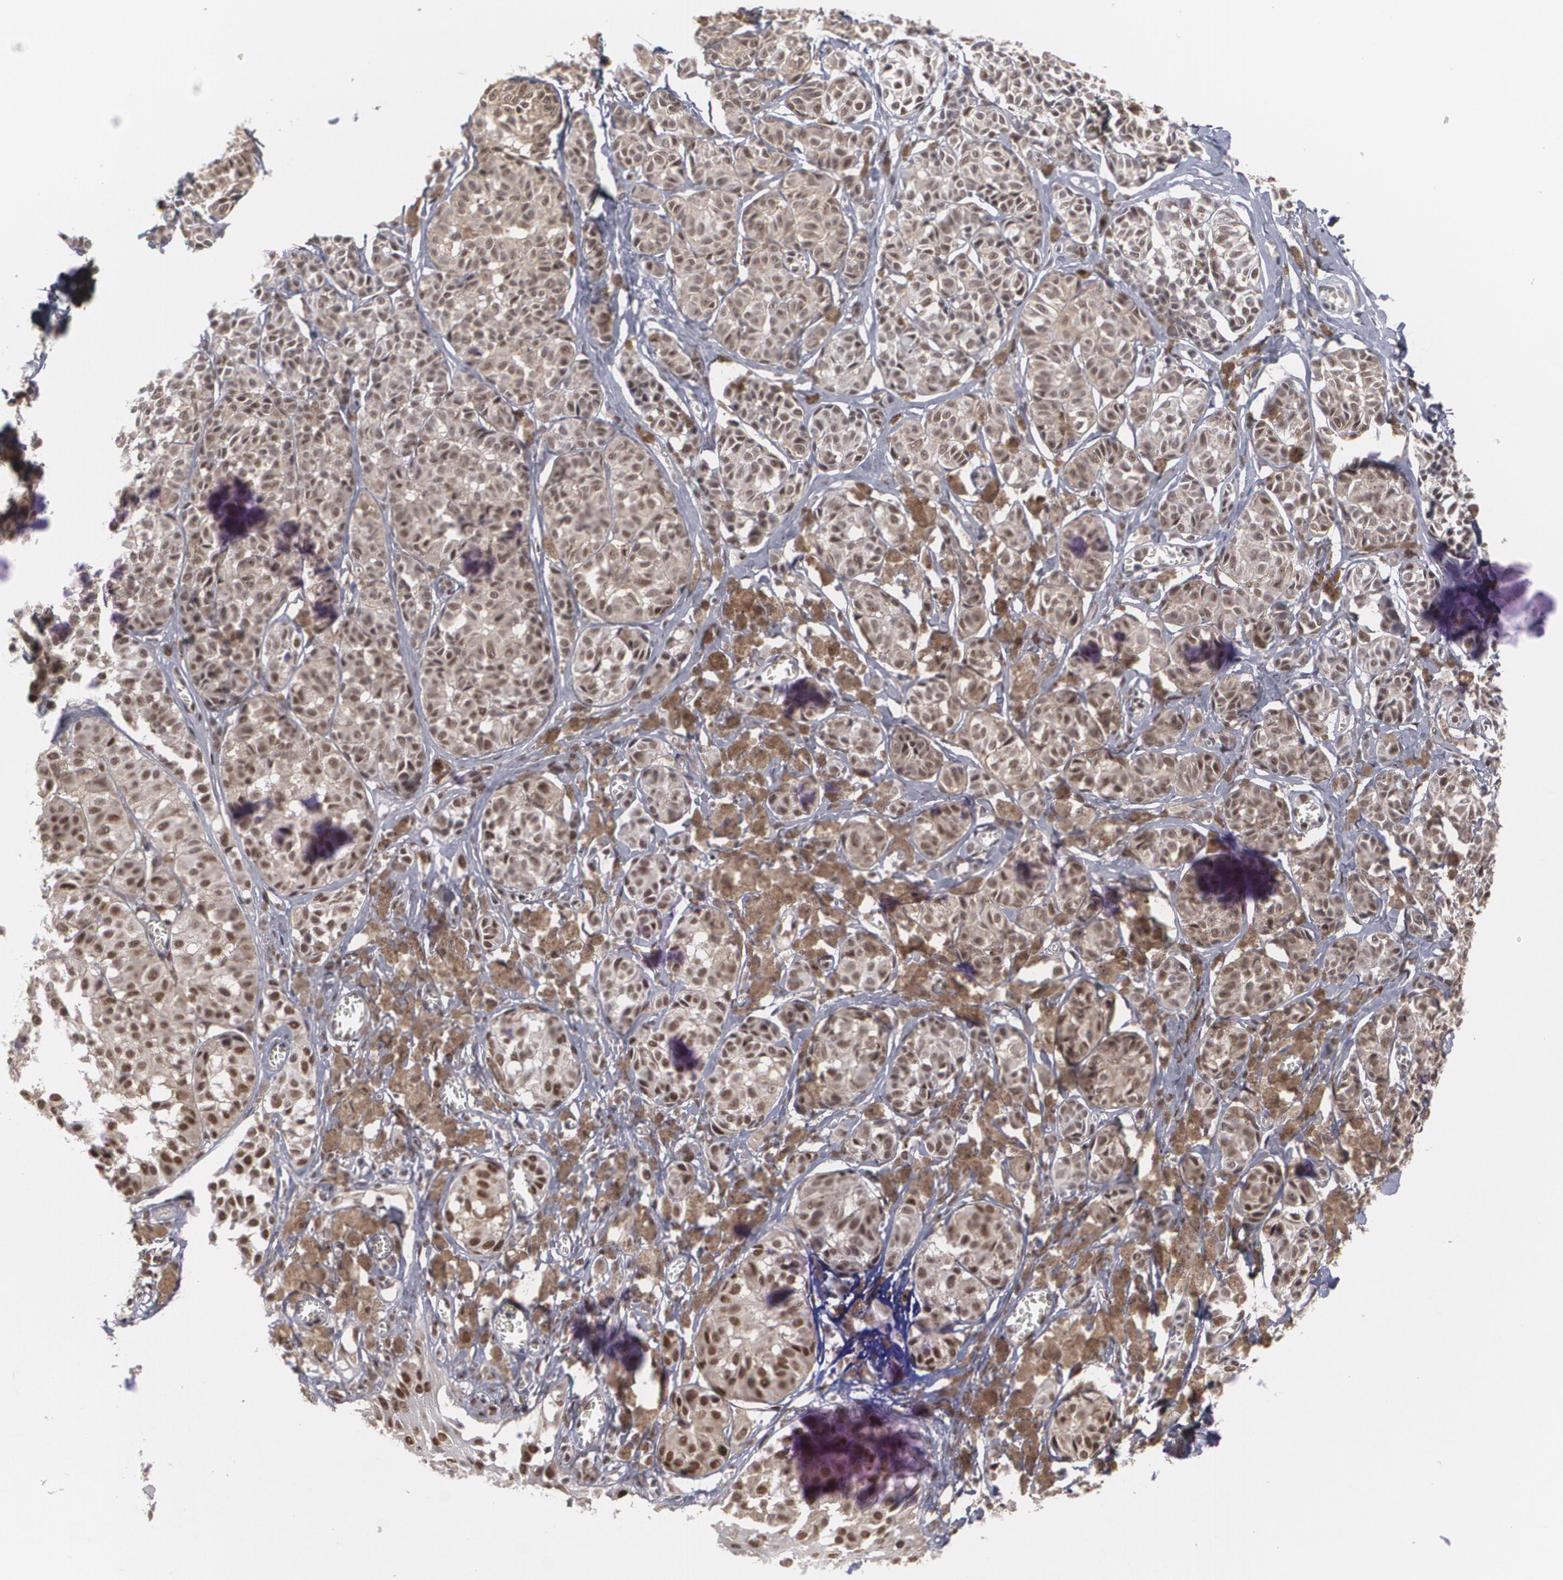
{"staining": {"intensity": "strong", "quantity": ">75%", "location": "nuclear"}, "tissue": "melanoma", "cell_type": "Tumor cells", "image_type": "cancer", "snomed": [{"axis": "morphology", "description": "Malignant melanoma, NOS"}, {"axis": "topography", "description": "Skin"}], "caption": "Protein expression analysis of human malignant melanoma reveals strong nuclear expression in about >75% of tumor cells.", "gene": "INTS6", "patient": {"sex": "male", "age": 76}}